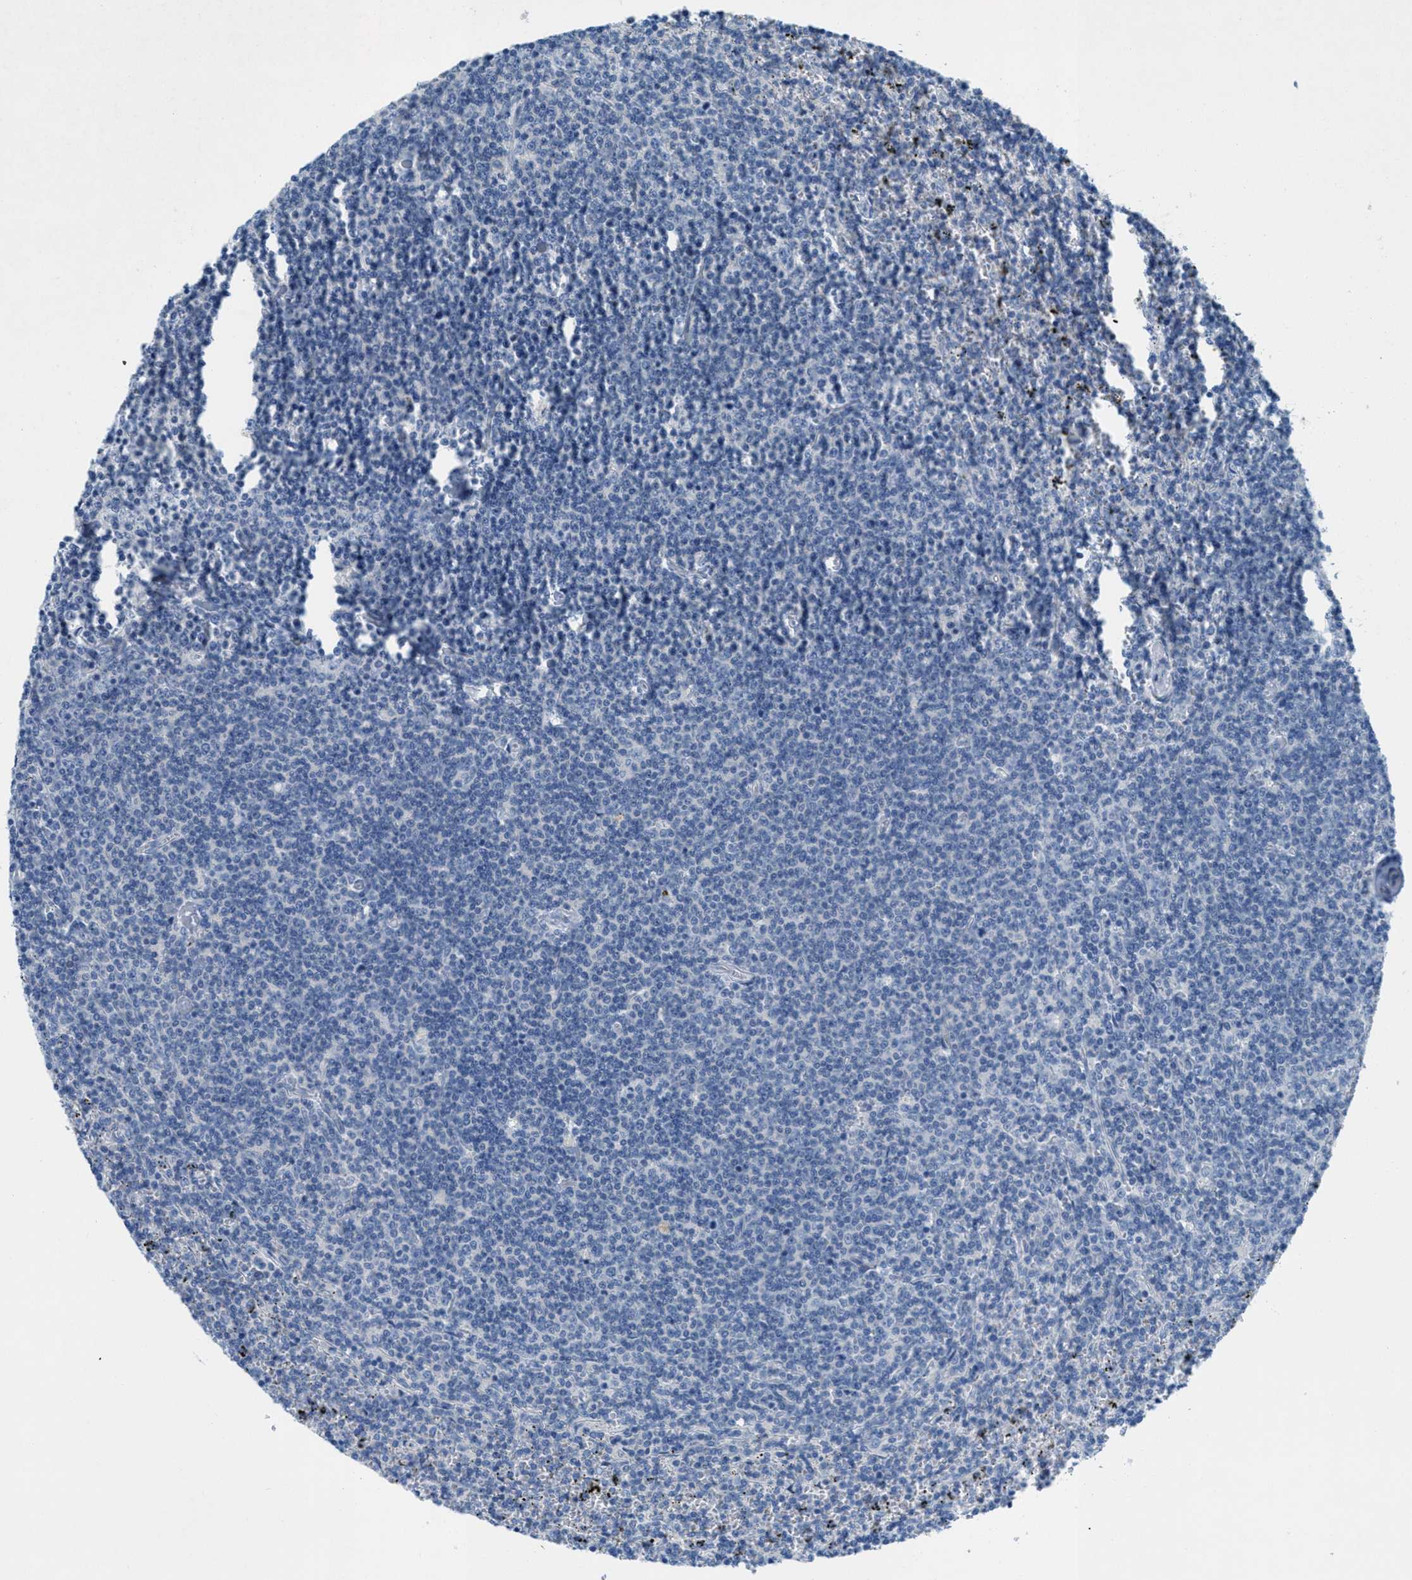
{"staining": {"intensity": "negative", "quantity": "none", "location": "none"}, "tissue": "lymphoma", "cell_type": "Tumor cells", "image_type": "cancer", "snomed": [{"axis": "morphology", "description": "Malignant lymphoma, non-Hodgkin's type, Low grade"}, {"axis": "topography", "description": "Spleen"}], "caption": "The IHC micrograph has no significant staining in tumor cells of lymphoma tissue.", "gene": "GALNT17", "patient": {"sex": "female", "age": 50}}